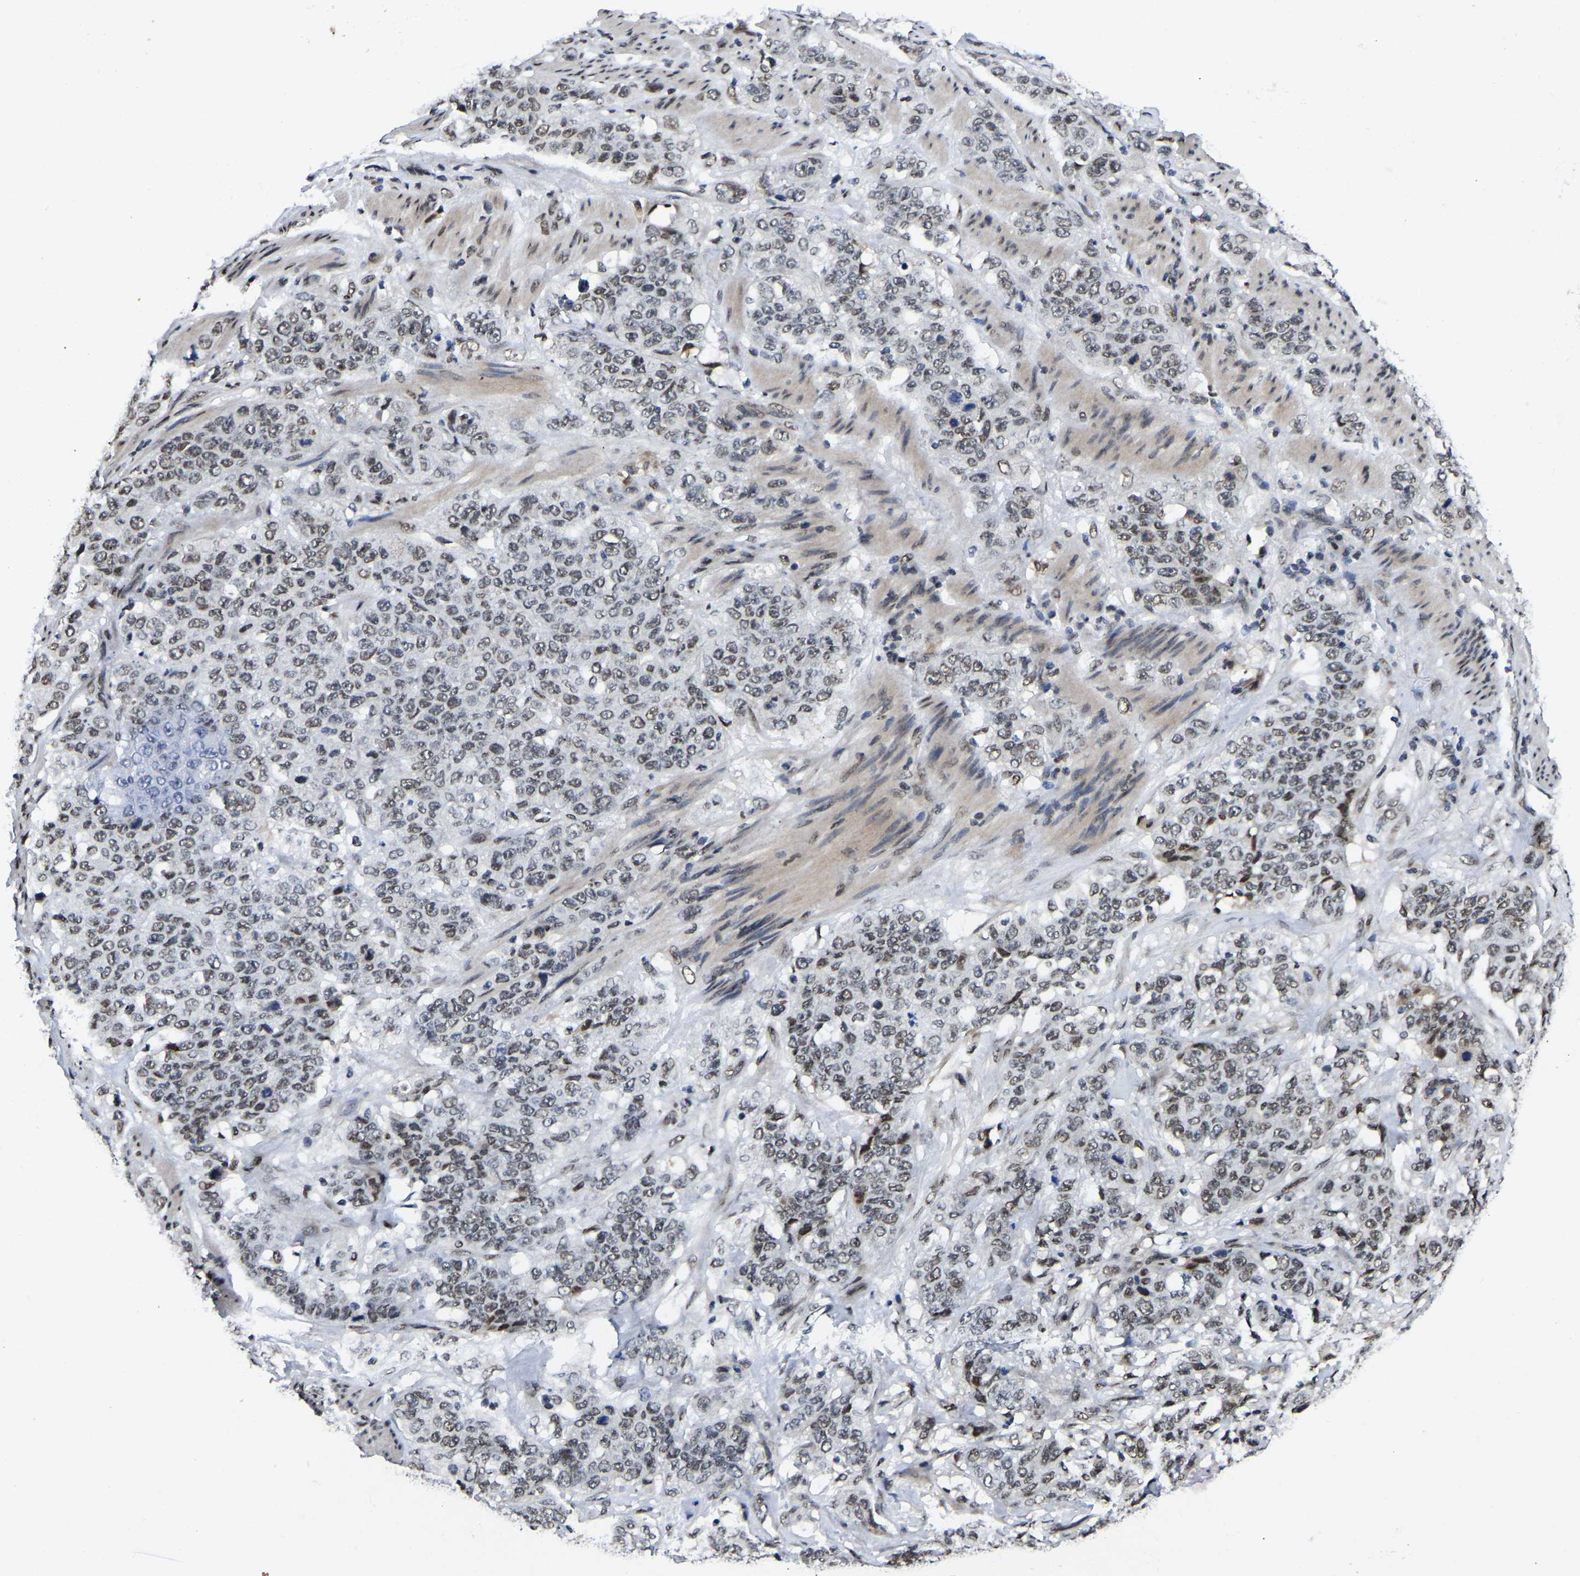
{"staining": {"intensity": "weak", "quantity": ">75%", "location": "nuclear"}, "tissue": "stomach cancer", "cell_type": "Tumor cells", "image_type": "cancer", "snomed": [{"axis": "morphology", "description": "Adenocarcinoma, NOS"}, {"axis": "topography", "description": "Stomach"}], "caption": "This histopathology image exhibits immunohistochemistry staining of stomach cancer (adenocarcinoma), with low weak nuclear staining in about >75% of tumor cells.", "gene": "TRIM35", "patient": {"sex": "male", "age": 48}}